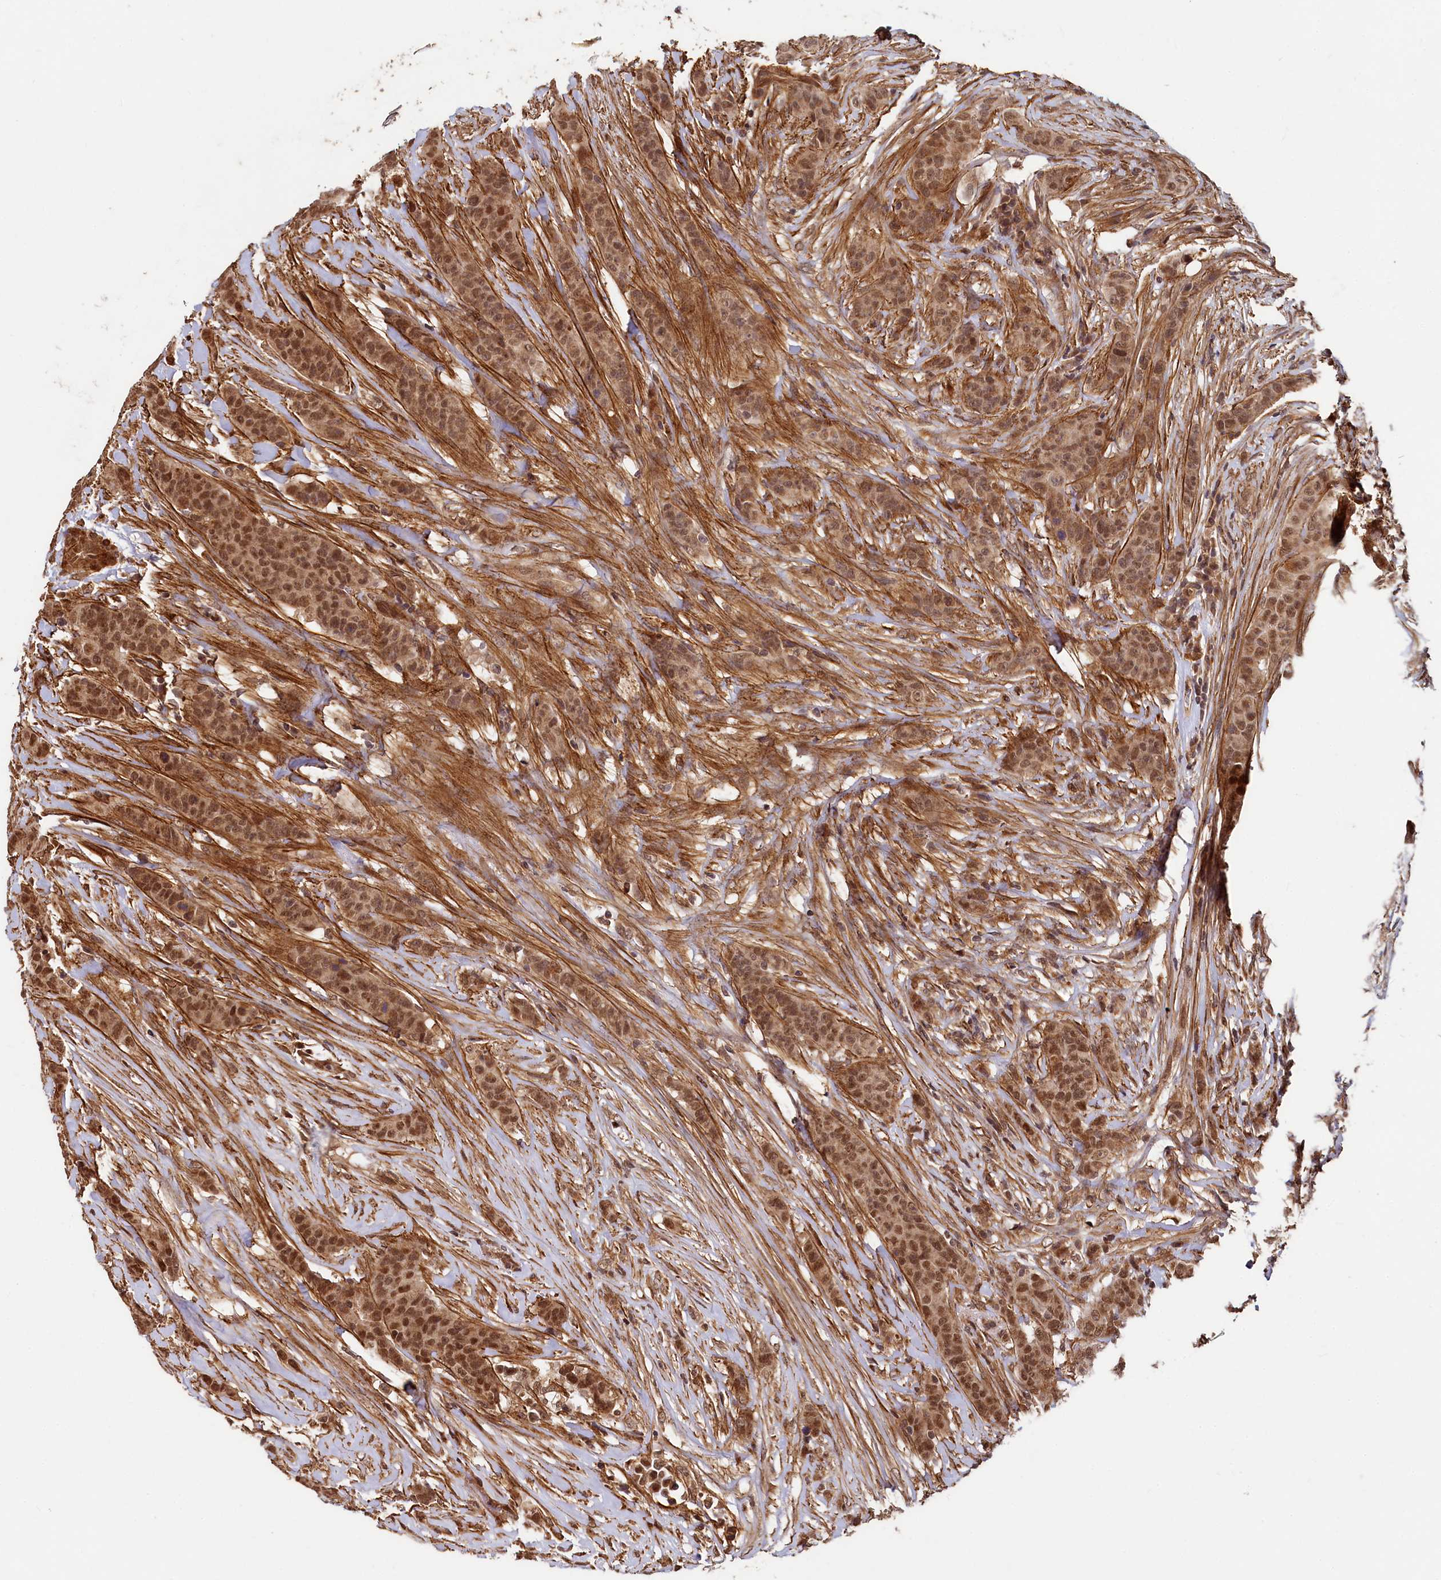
{"staining": {"intensity": "moderate", "quantity": ">75%", "location": "nuclear"}, "tissue": "breast cancer", "cell_type": "Tumor cells", "image_type": "cancer", "snomed": [{"axis": "morphology", "description": "Duct carcinoma"}, {"axis": "topography", "description": "Breast"}], "caption": "Immunohistochemistry (IHC) (DAB (3,3'-diaminobenzidine)) staining of breast cancer (infiltrating ductal carcinoma) displays moderate nuclear protein expression in about >75% of tumor cells.", "gene": "TRIM23", "patient": {"sex": "female", "age": 40}}